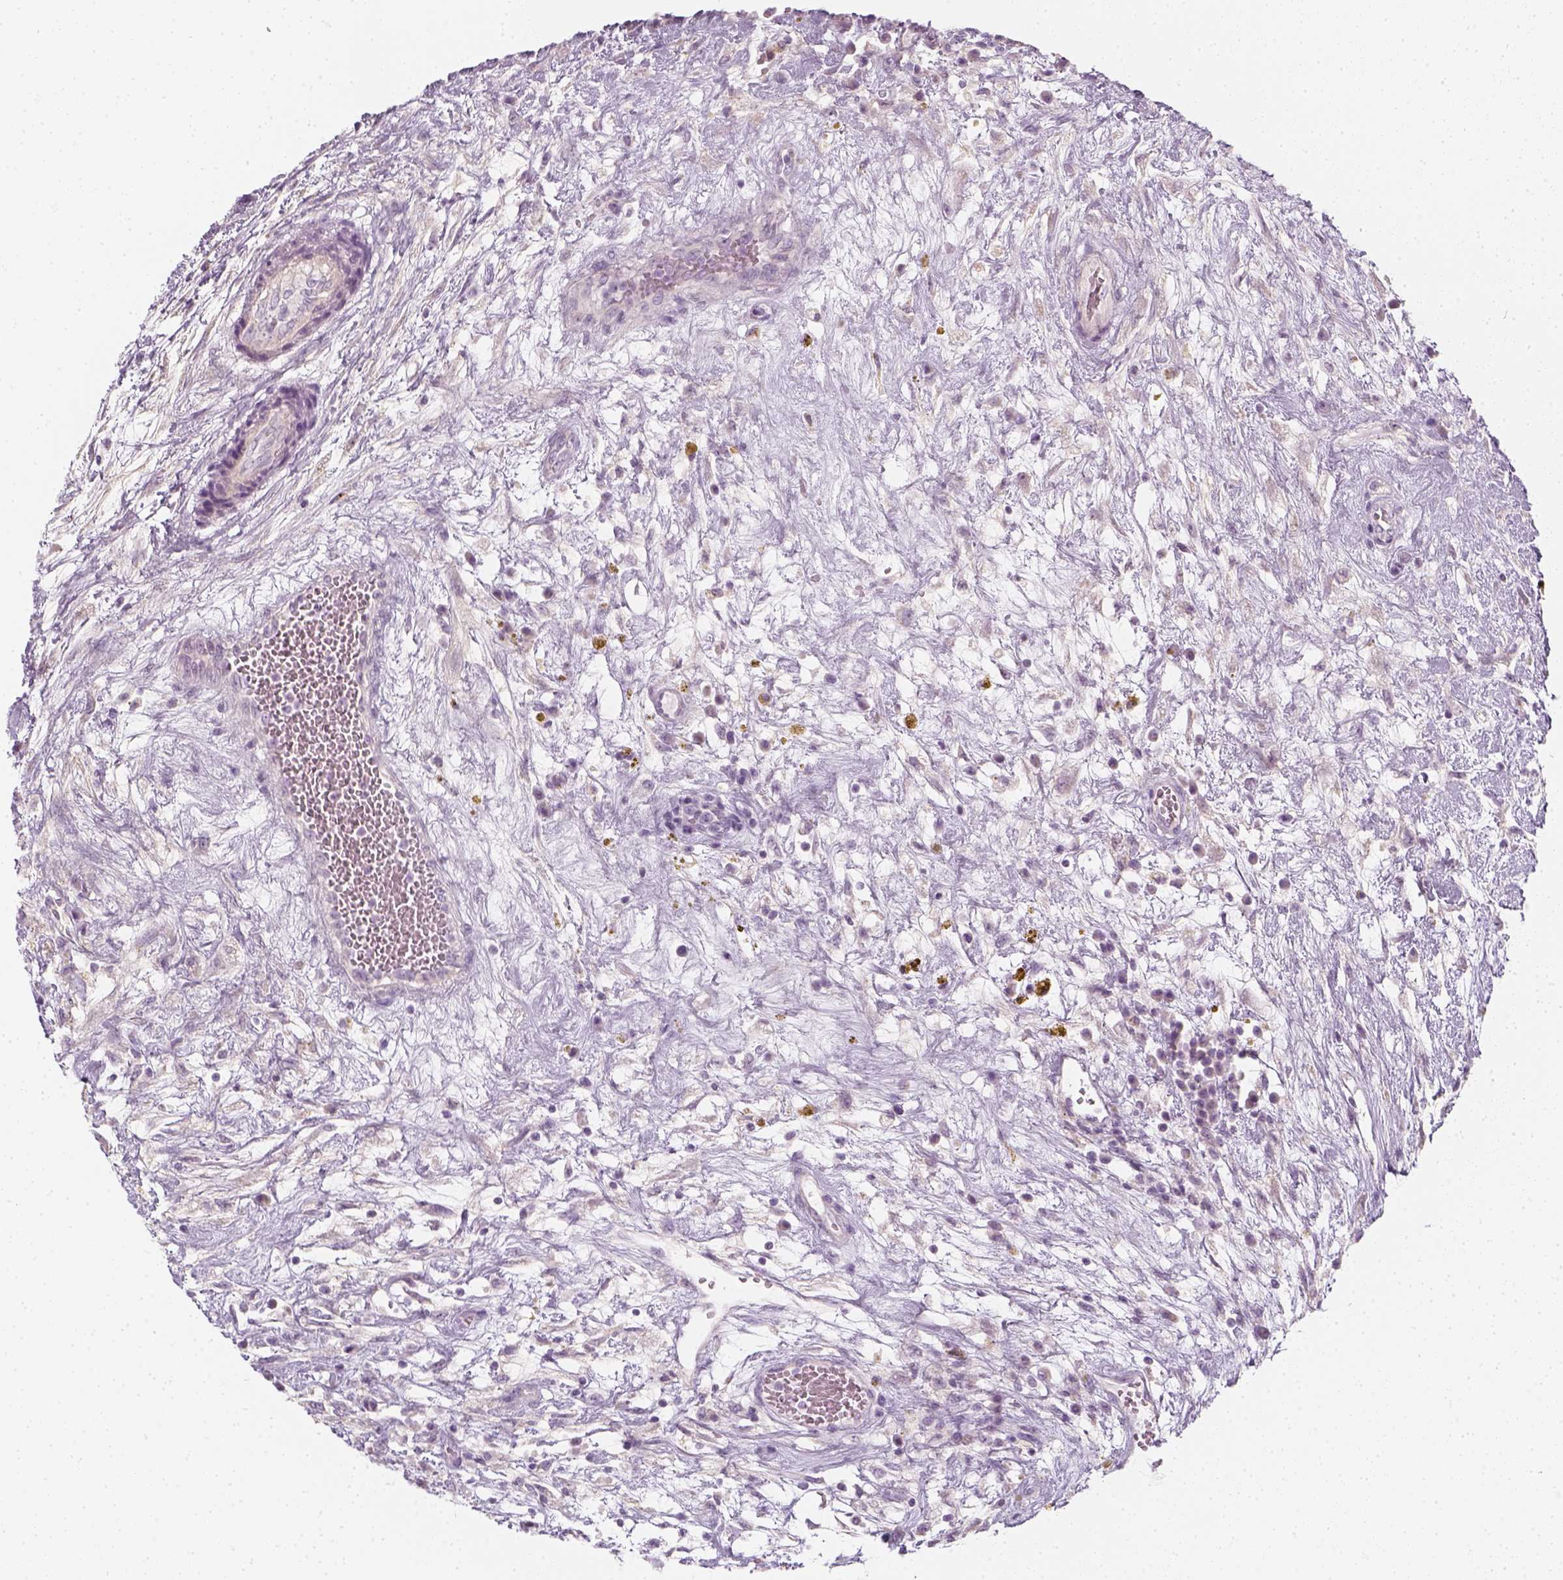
{"staining": {"intensity": "negative", "quantity": "none", "location": "none"}, "tissue": "testis cancer", "cell_type": "Tumor cells", "image_type": "cancer", "snomed": [{"axis": "morphology", "description": "Normal tissue, NOS"}, {"axis": "morphology", "description": "Carcinoma, Embryonal, NOS"}, {"axis": "topography", "description": "Testis"}], "caption": "Immunohistochemistry (IHC) photomicrograph of neoplastic tissue: human embryonal carcinoma (testis) stained with DAB demonstrates no significant protein positivity in tumor cells.", "gene": "PRAME", "patient": {"sex": "male", "age": 32}}